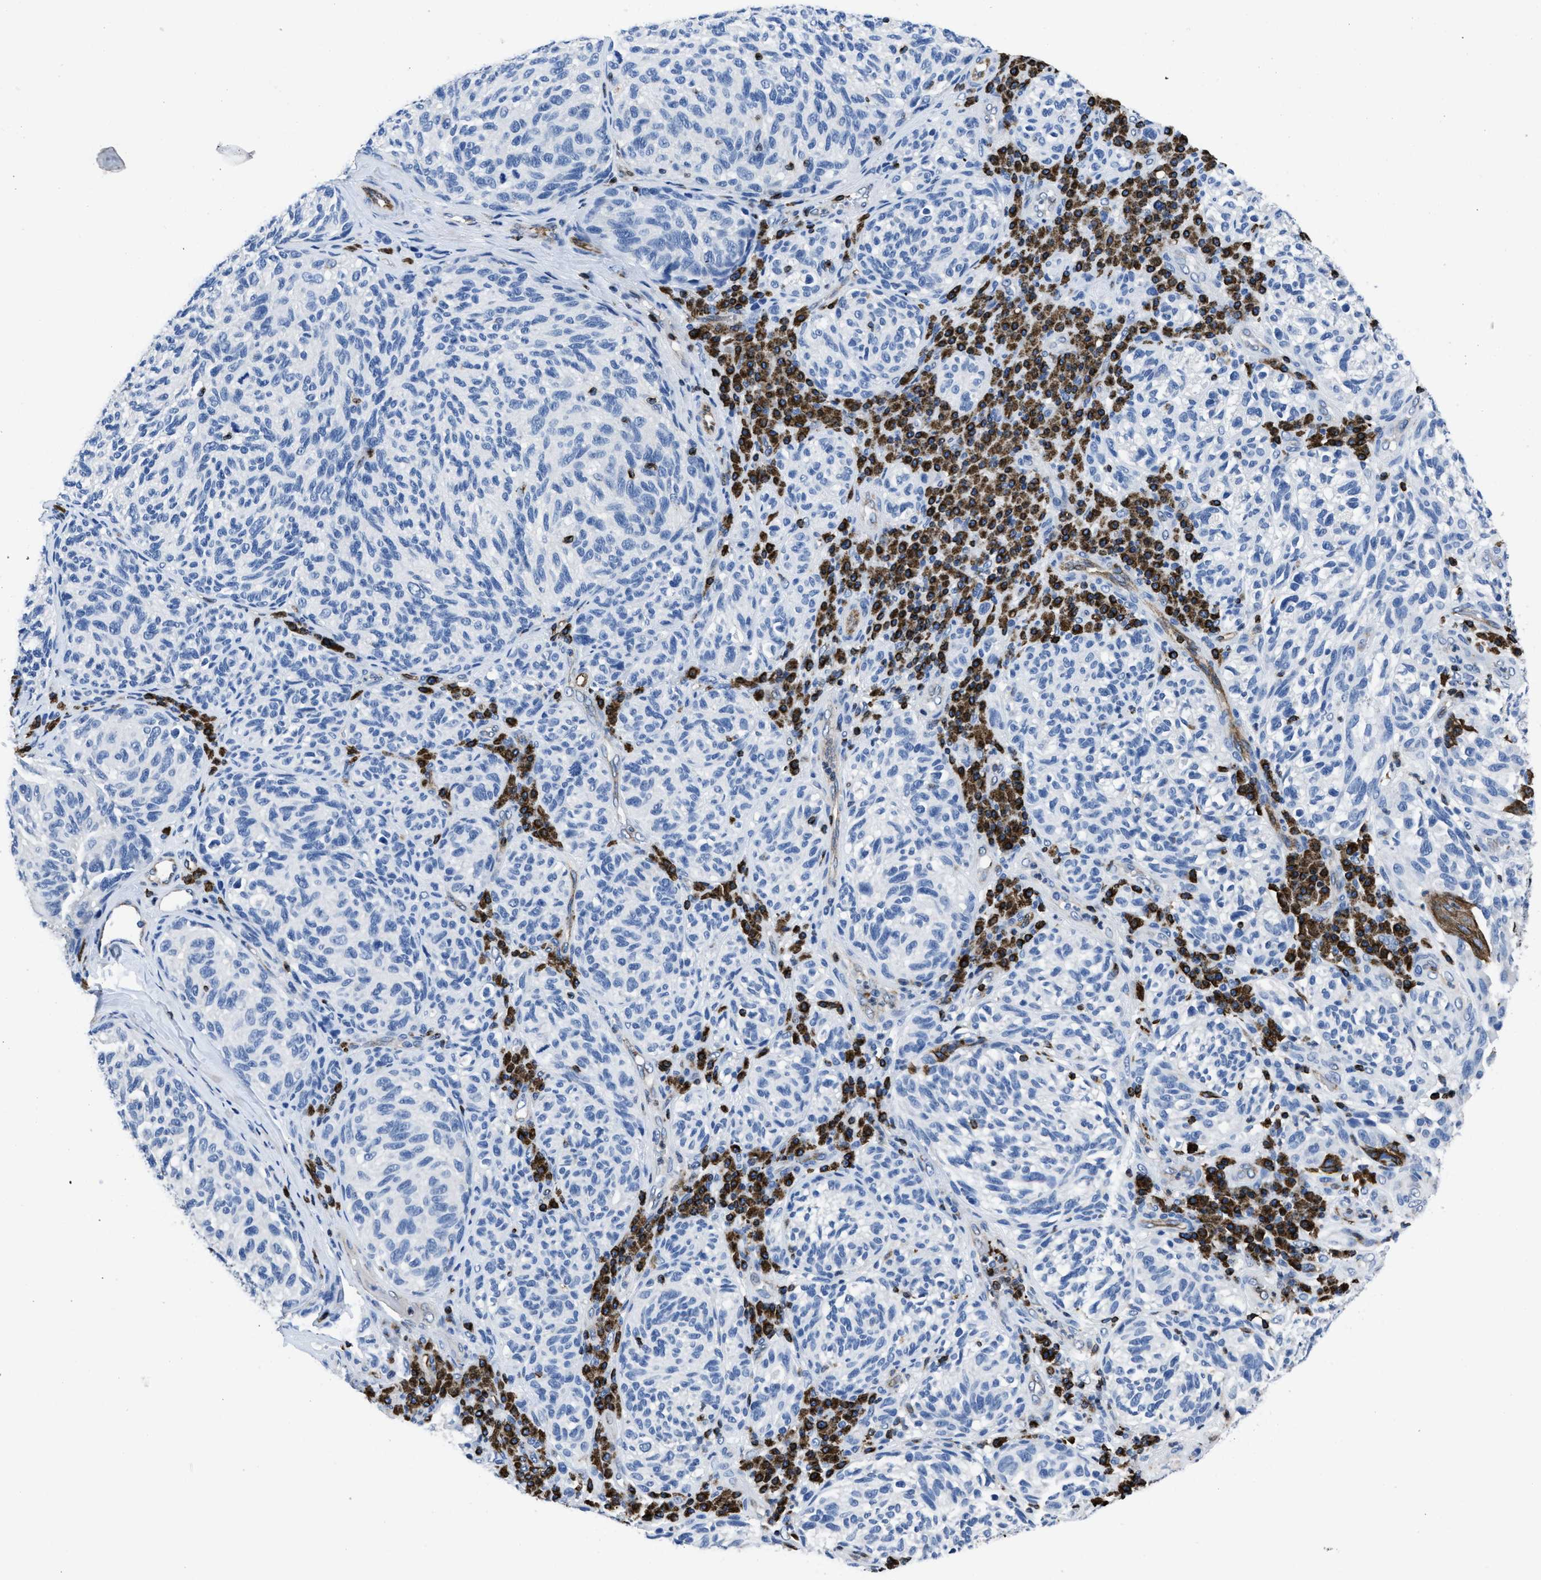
{"staining": {"intensity": "negative", "quantity": "none", "location": "none"}, "tissue": "melanoma", "cell_type": "Tumor cells", "image_type": "cancer", "snomed": [{"axis": "morphology", "description": "Malignant melanoma, NOS"}, {"axis": "topography", "description": "Skin"}], "caption": "High magnification brightfield microscopy of melanoma stained with DAB (brown) and counterstained with hematoxylin (blue): tumor cells show no significant expression.", "gene": "ITGA3", "patient": {"sex": "female", "age": 73}}